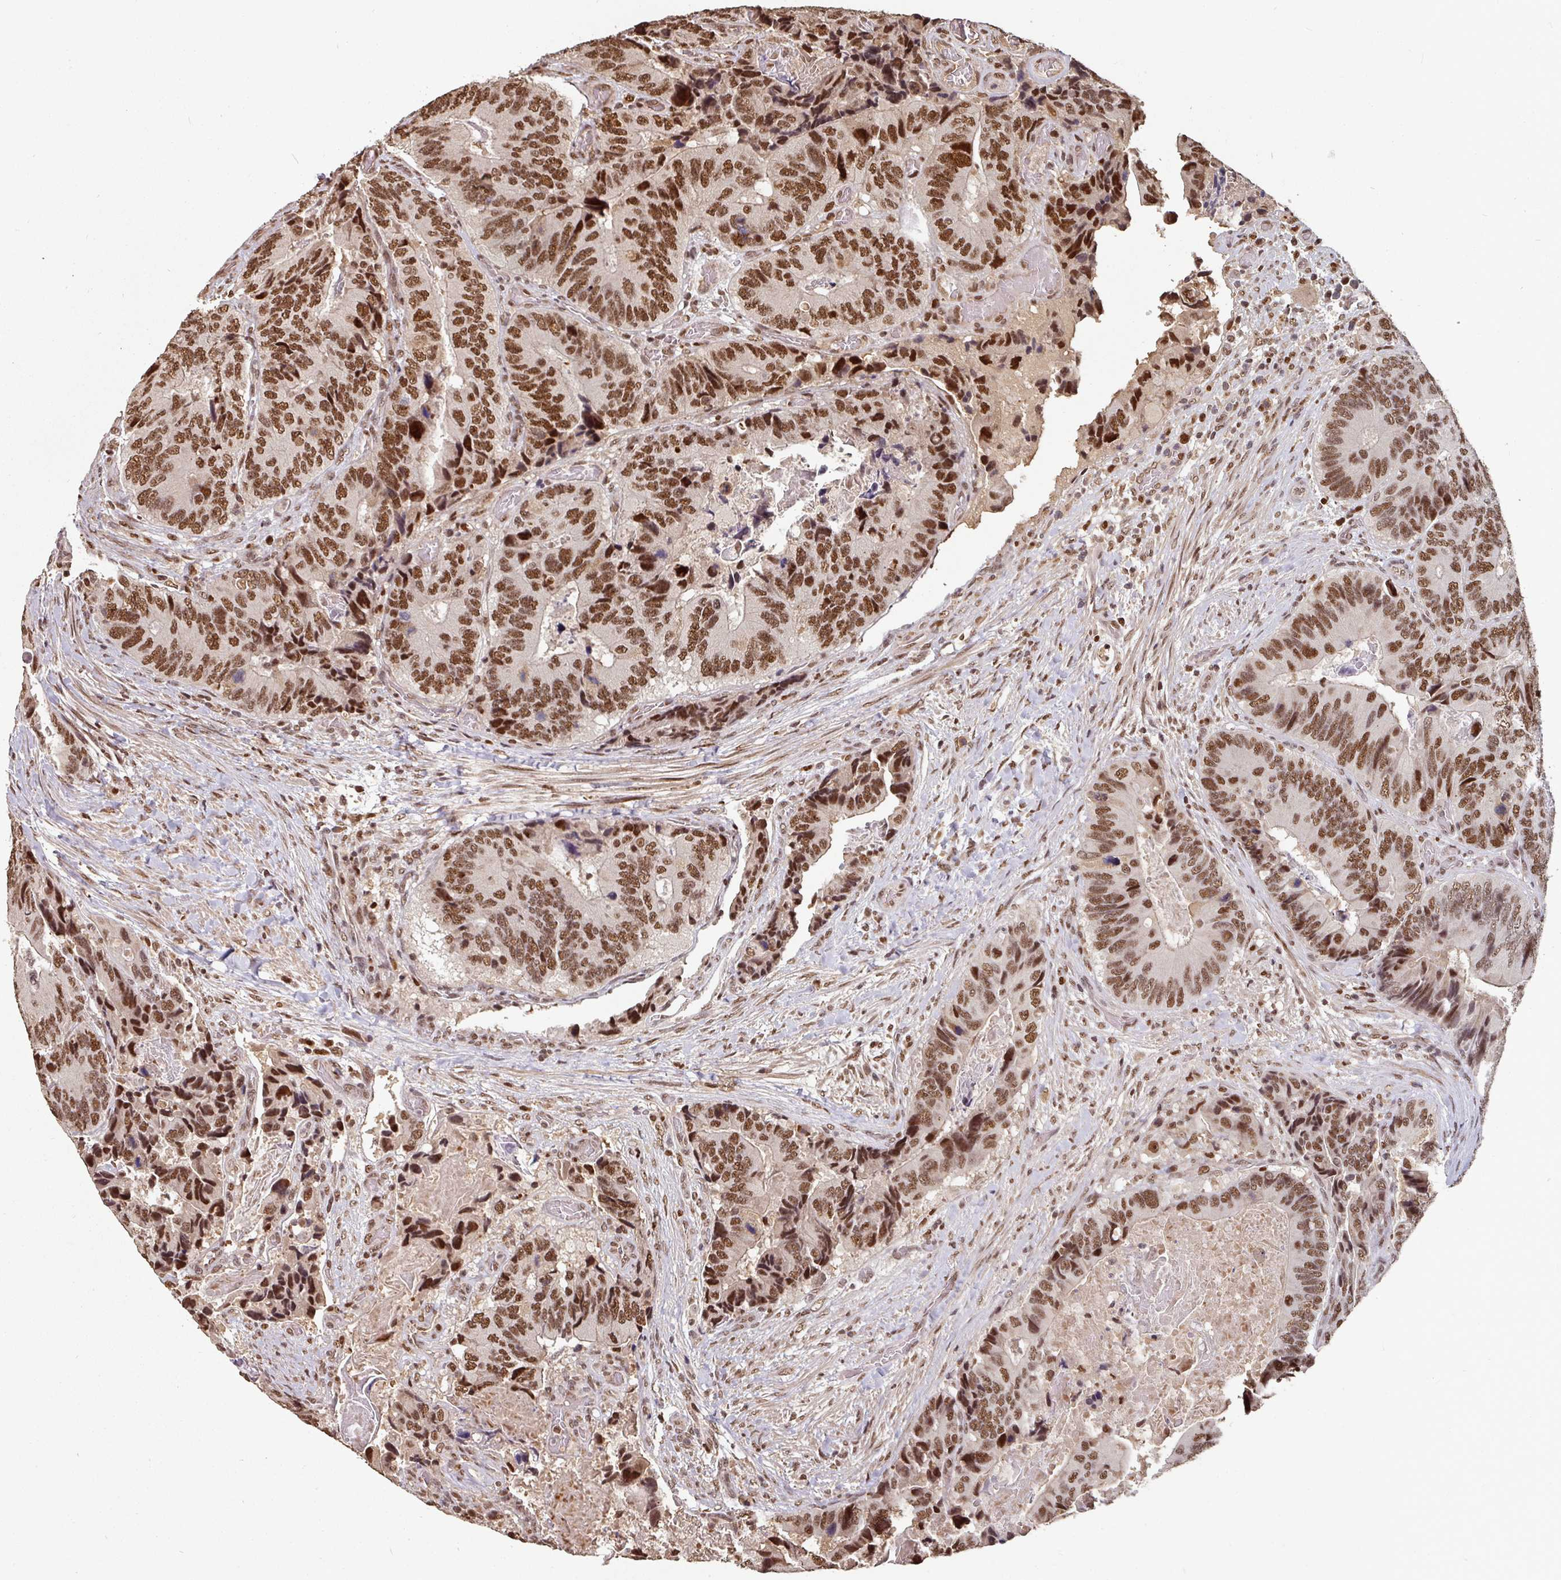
{"staining": {"intensity": "strong", "quantity": ">75%", "location": "nuclear"}, "tissue": "colorectal cancer", "cell_type": "Tumor cells", "image_type": "cancer", "snomed": [{"axis": "morphology", "description": "Adenocarcinoma, NOS"}, {"axis": "topography", "description": "Colon"}], "caption": "There is high levels of strong nuclear positivity in tumor cells of colorectal adenocarcinoma, as demonstrated by immunohistochemical staining (brown color).", "gene": "POLD1", "patient": {"sex": "male", "age": 84}}